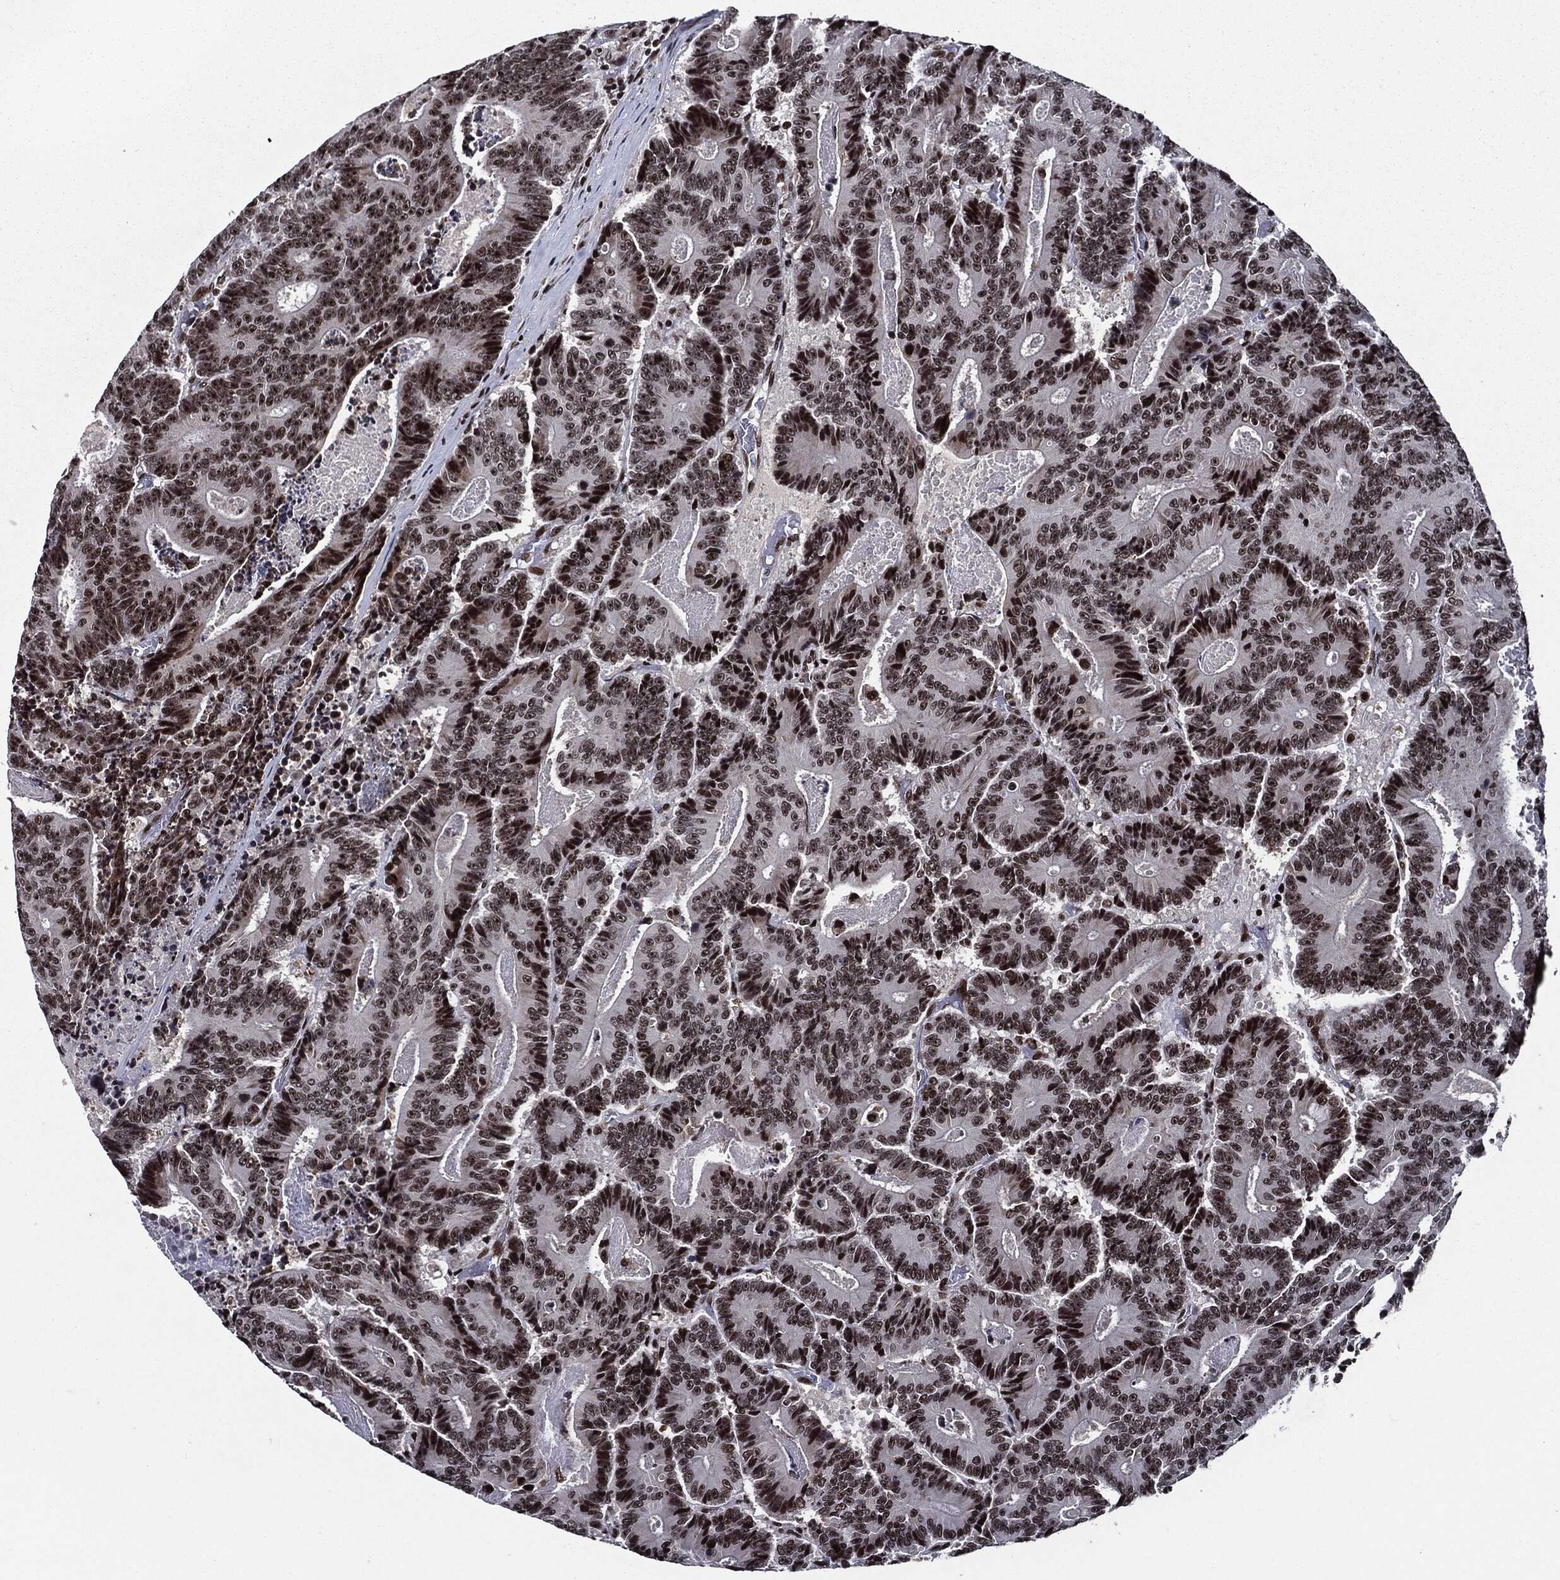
{"staining": {"intensity": "strong", "quantity": "25%-75%", "location": "nuclear"}, "tissue": "colorectal cancer", "cell_type": "Tumor cells", "image_type": "cancer", "snomed": [{"axis": "morphology", "description": "Adenocarcinoma, NOS"}, {"axis": "topography", "description": "Colon"}], "caption": "Protein expression analysis of human colorectal cancer (adenocarcinoma) reveals strong nuclear positivity in about 25%-75% of tumor cells.", "gene": "ZFP91", "patient": {"sex": "male", "age": 83}}